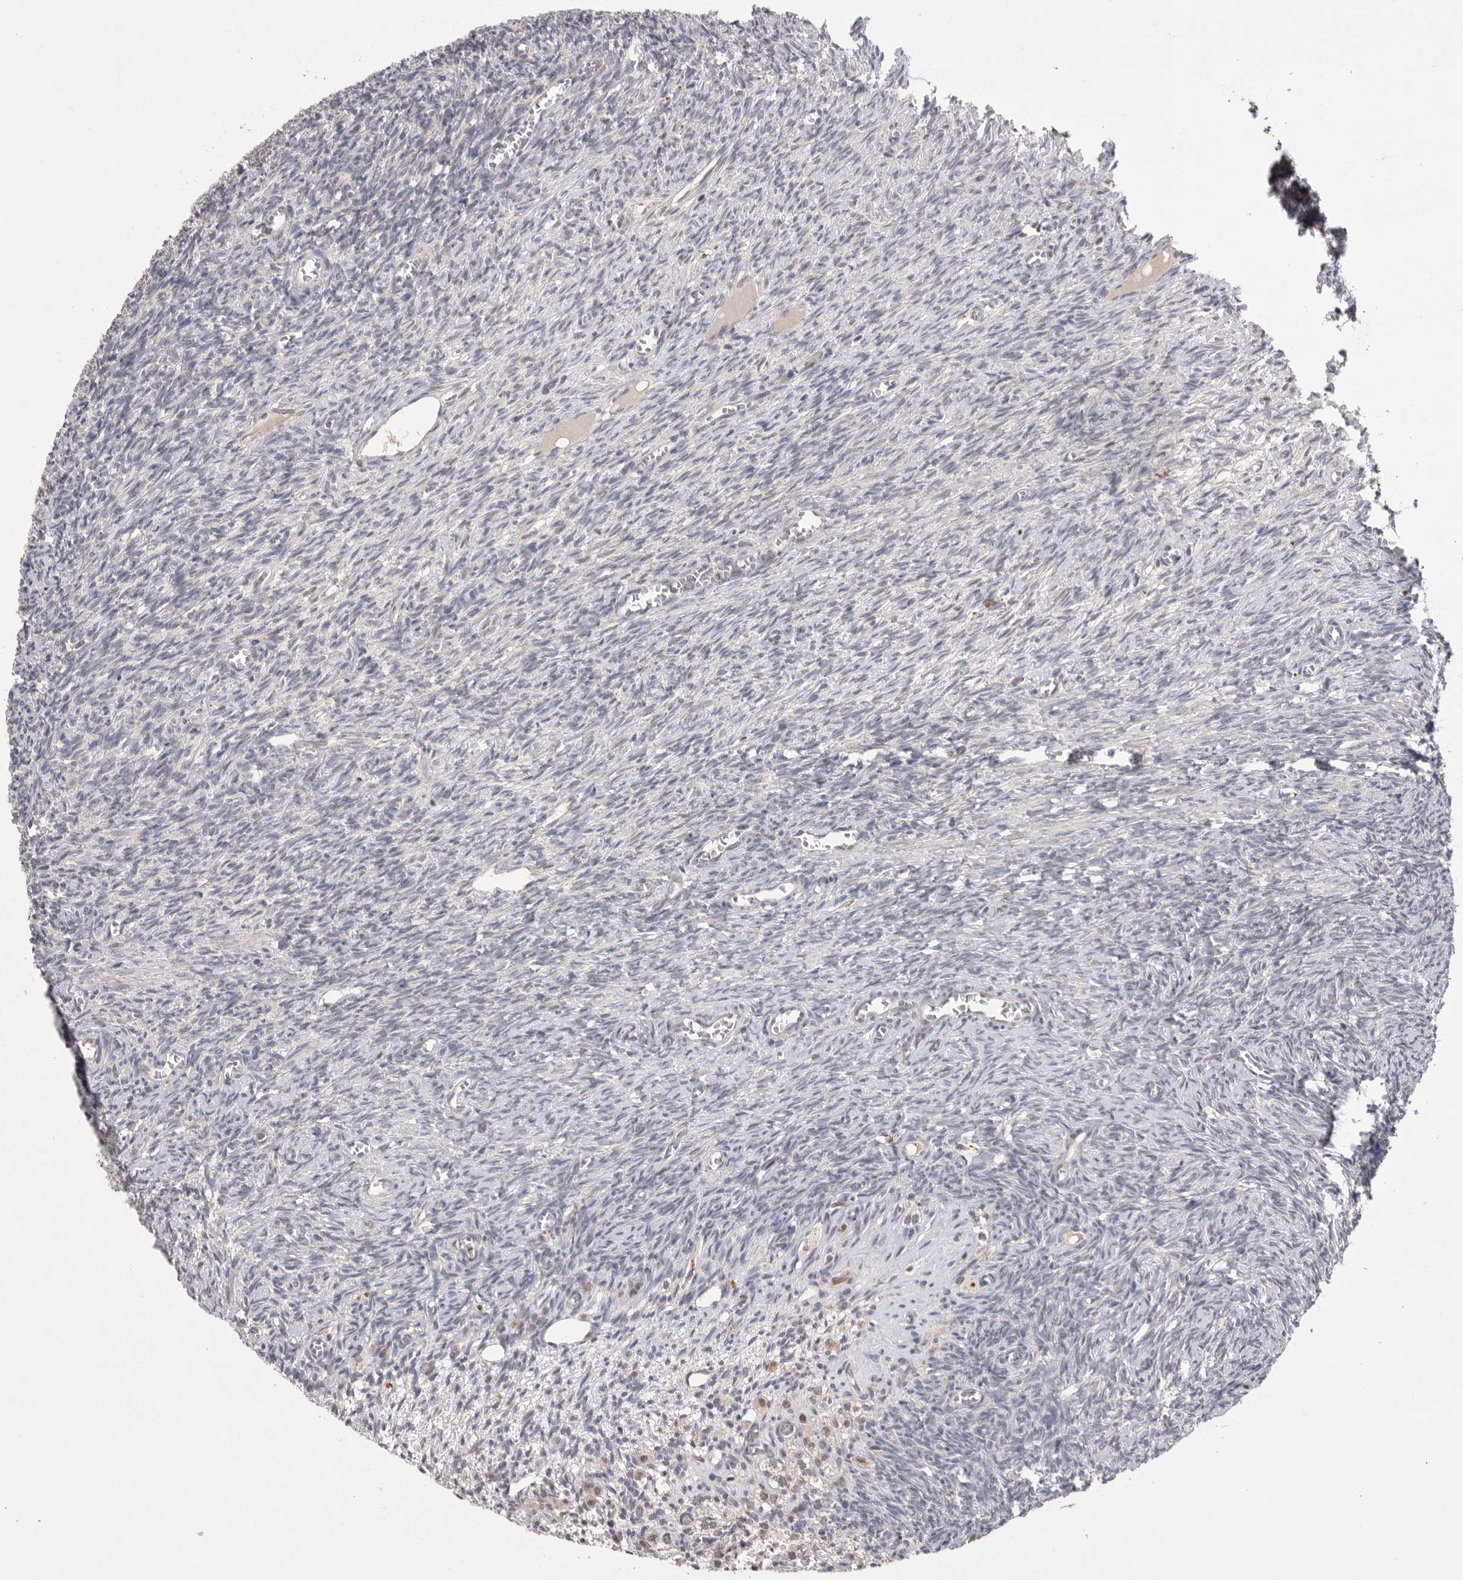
{"staining": {"intensity": "negative", "quantity": "none", "location": "none"}, "tissue": "ovary", "cell_type": "Ovarian stroma cells", "image_type": "normal", "snomed": [{"axis": "morphology", "description": "Normal tissue, NOS"}, {"axis": "topography", "description": "Ovary"}], "caption": "High magnification brightfield microscopy of benign ovary stained with DAB (3,3'-diaminobenzidine) (brown) and counterstained with hematoxylin (blue): ovarian stroma cells show no significant expression.", "gene": "HUS1", "patient": {"sex": "female", "age": 27}}